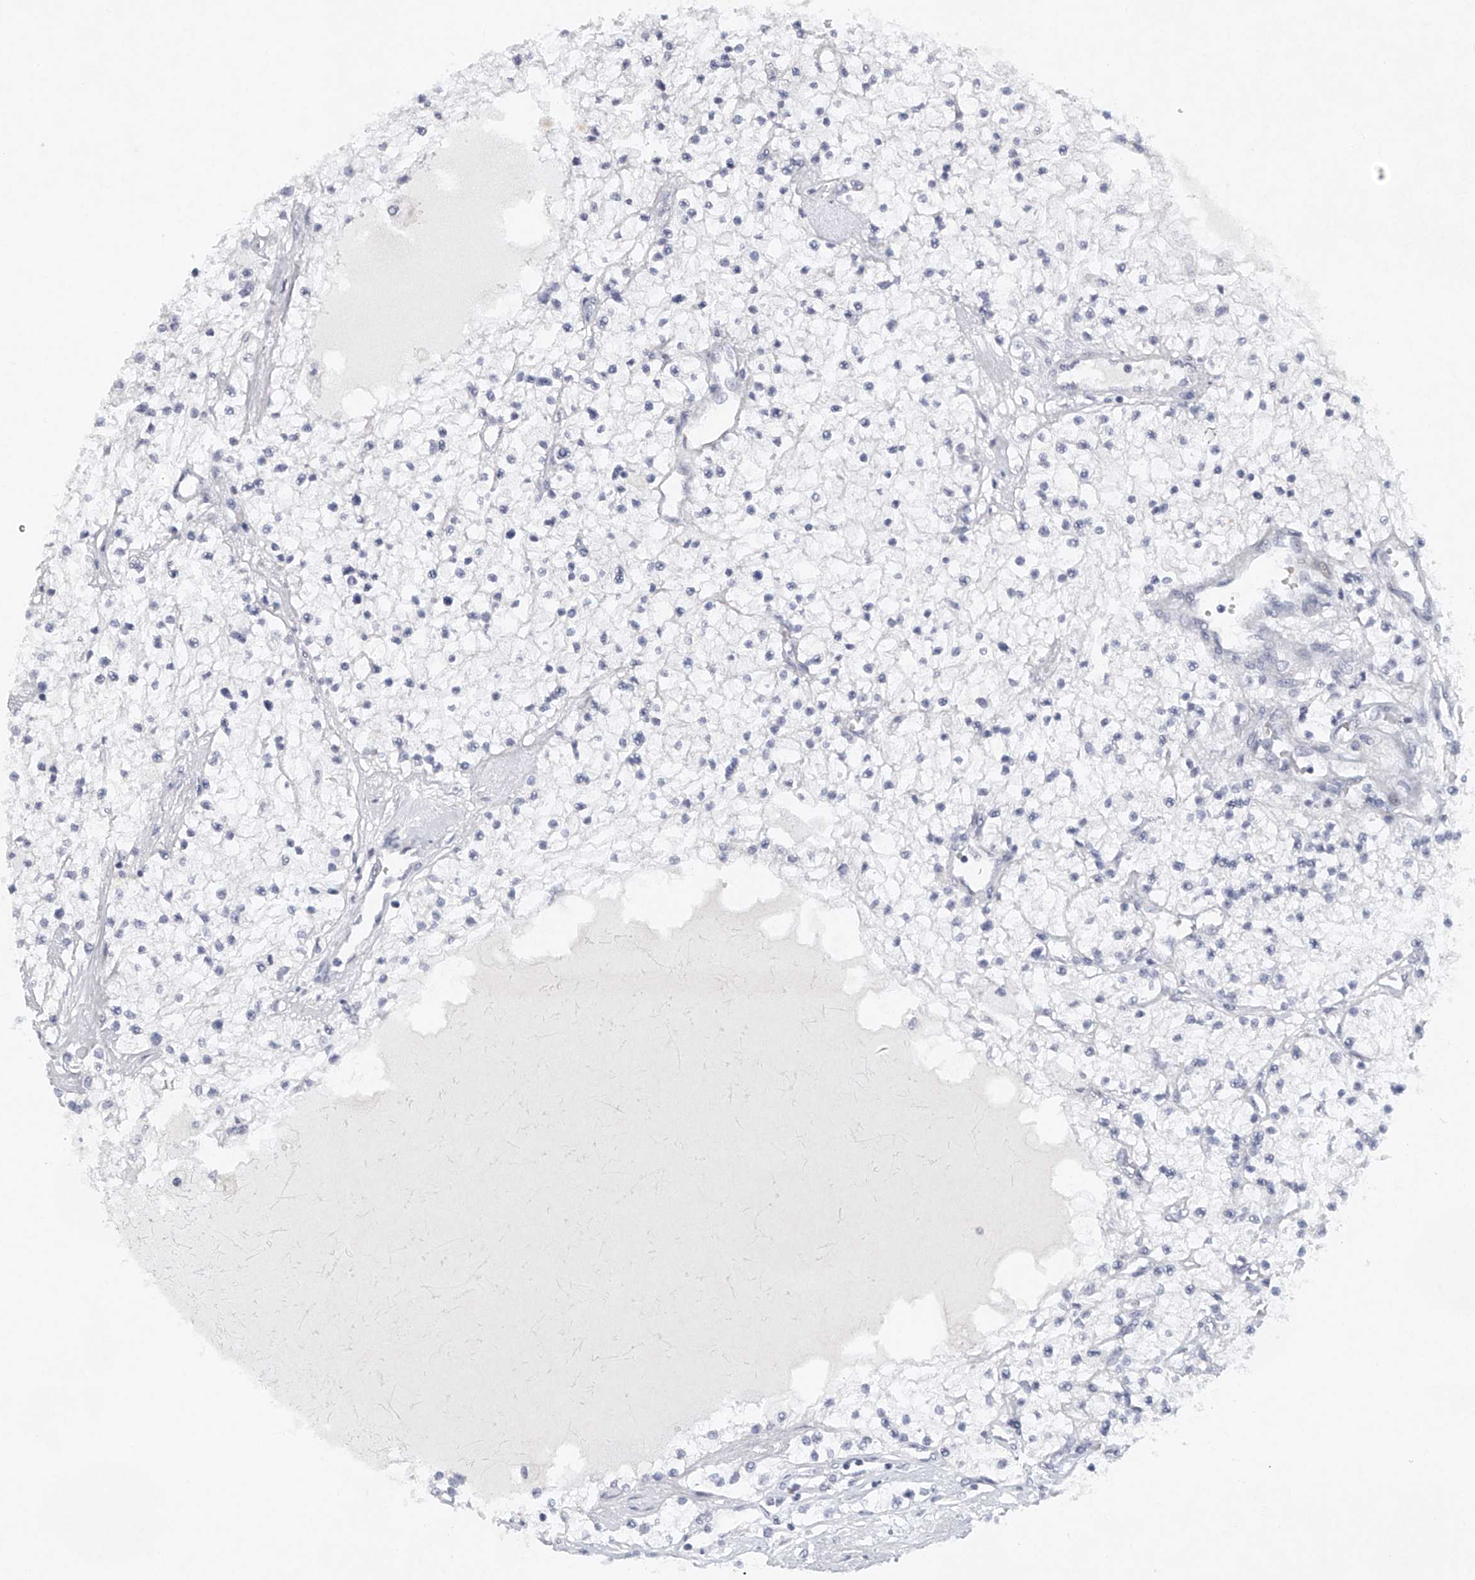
{"staining": {"intensity": "negative", "quantity": "none", "location": "none"}, "tissue": "renal cancer", "cell_type": "Tumor cells", "image_type": "cancer", "snomed": [{"axis": "morphology", "description": "Adenocarcinoma, NOS"}, {"axis": "topography", "description": "Kidney"}], "caption": "This is an IHC micrograph of renal adenocarcinoma. There is no expression in tumor cells.", "gene": "FAT2", "patient": {"sex": "male", "age": 68}}